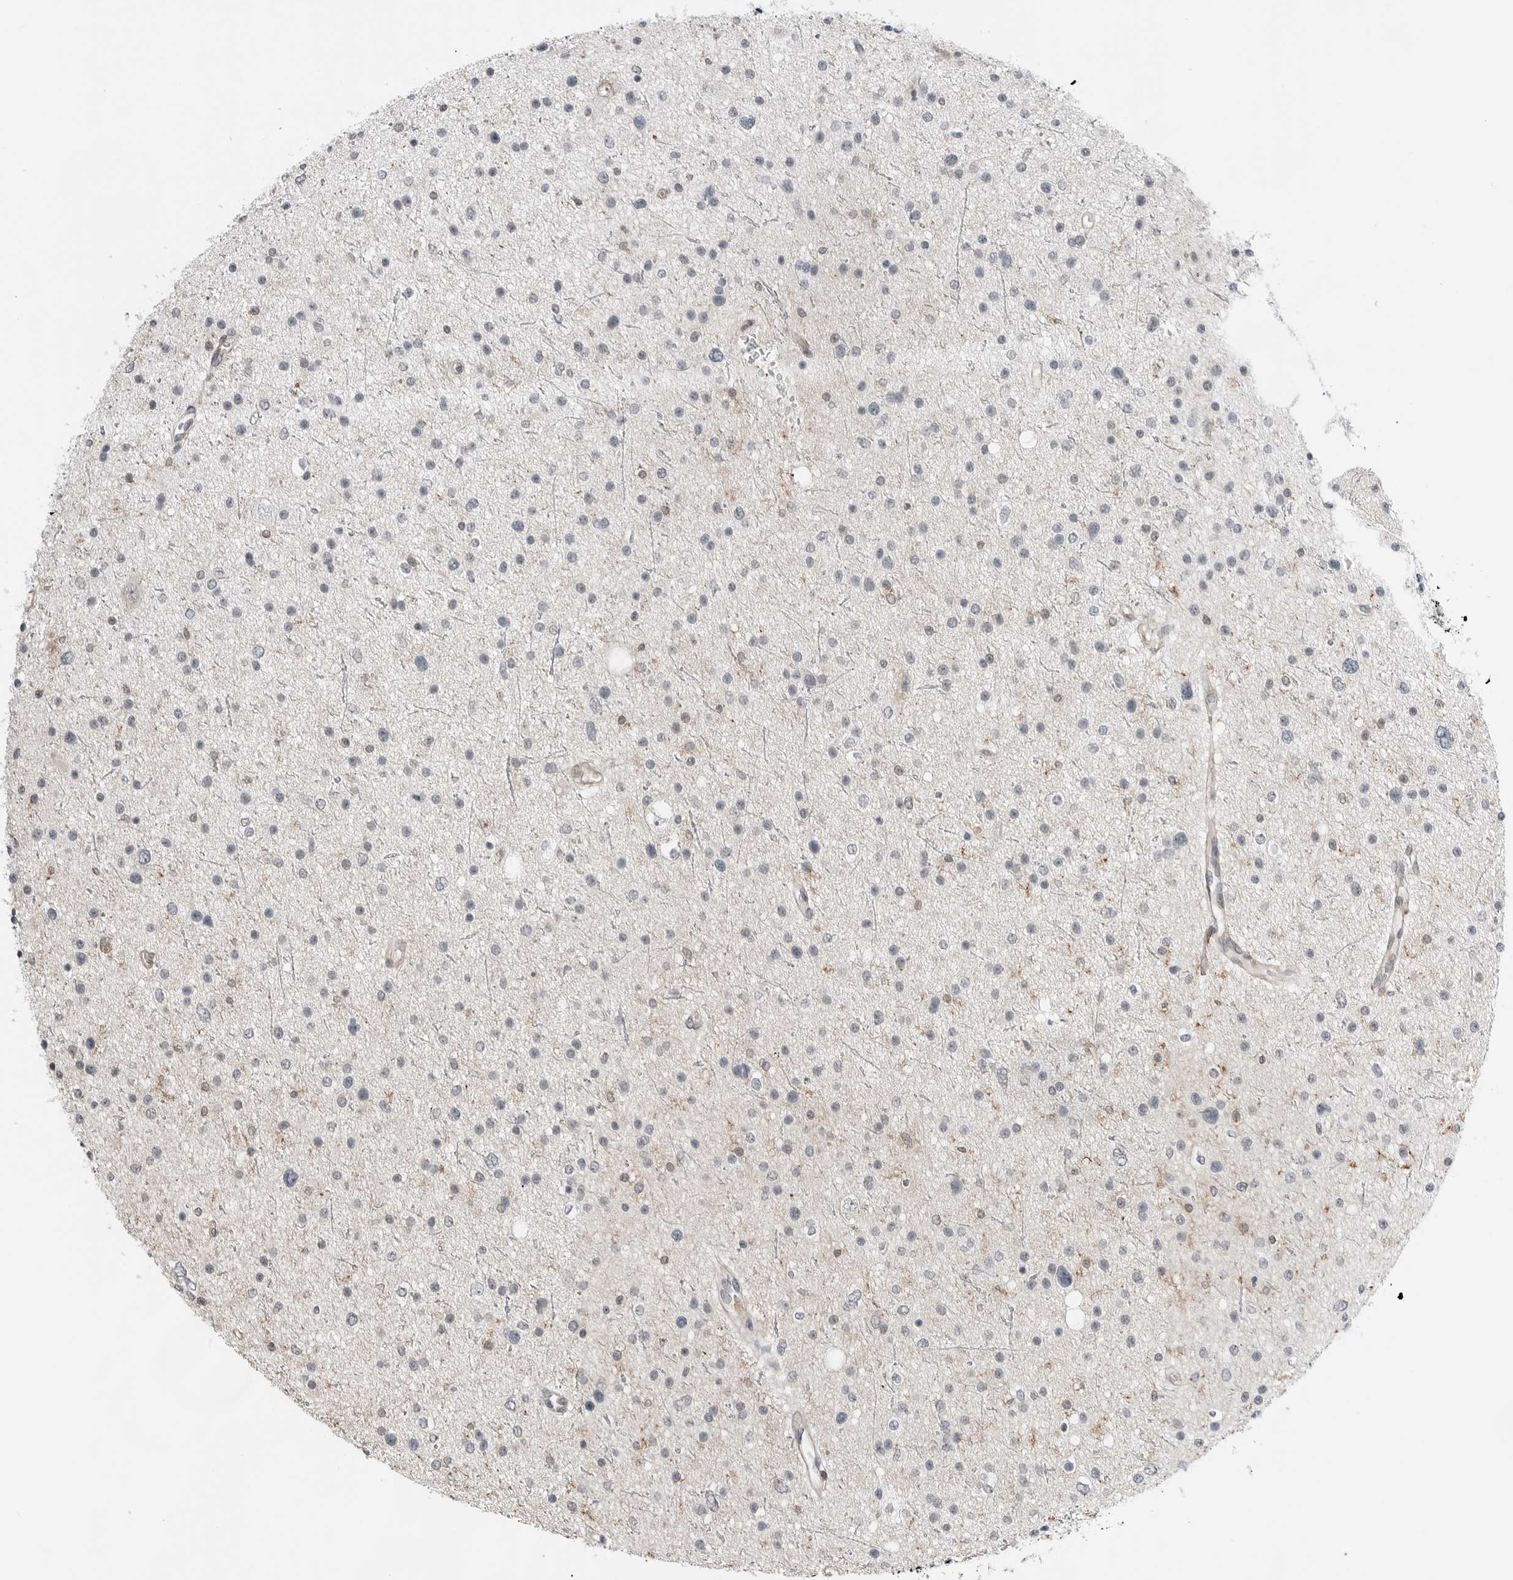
{"staining": {"intensity": "negative", "quantity": "none", "location": "none"}, "tissue": "glioma", "cell_type": "Tumor cells", "image_type": "cancer", "snomed": [{"axis": "morphology", "description": "Glioma, malignant, Low grade"}, {"axis": "topography", "description": "Brain"}], "caption": "Tumor cells show no significant positivity in glioma.", "gene": "LEFTY2", "patient": {"sex": "female", "age": 37}}